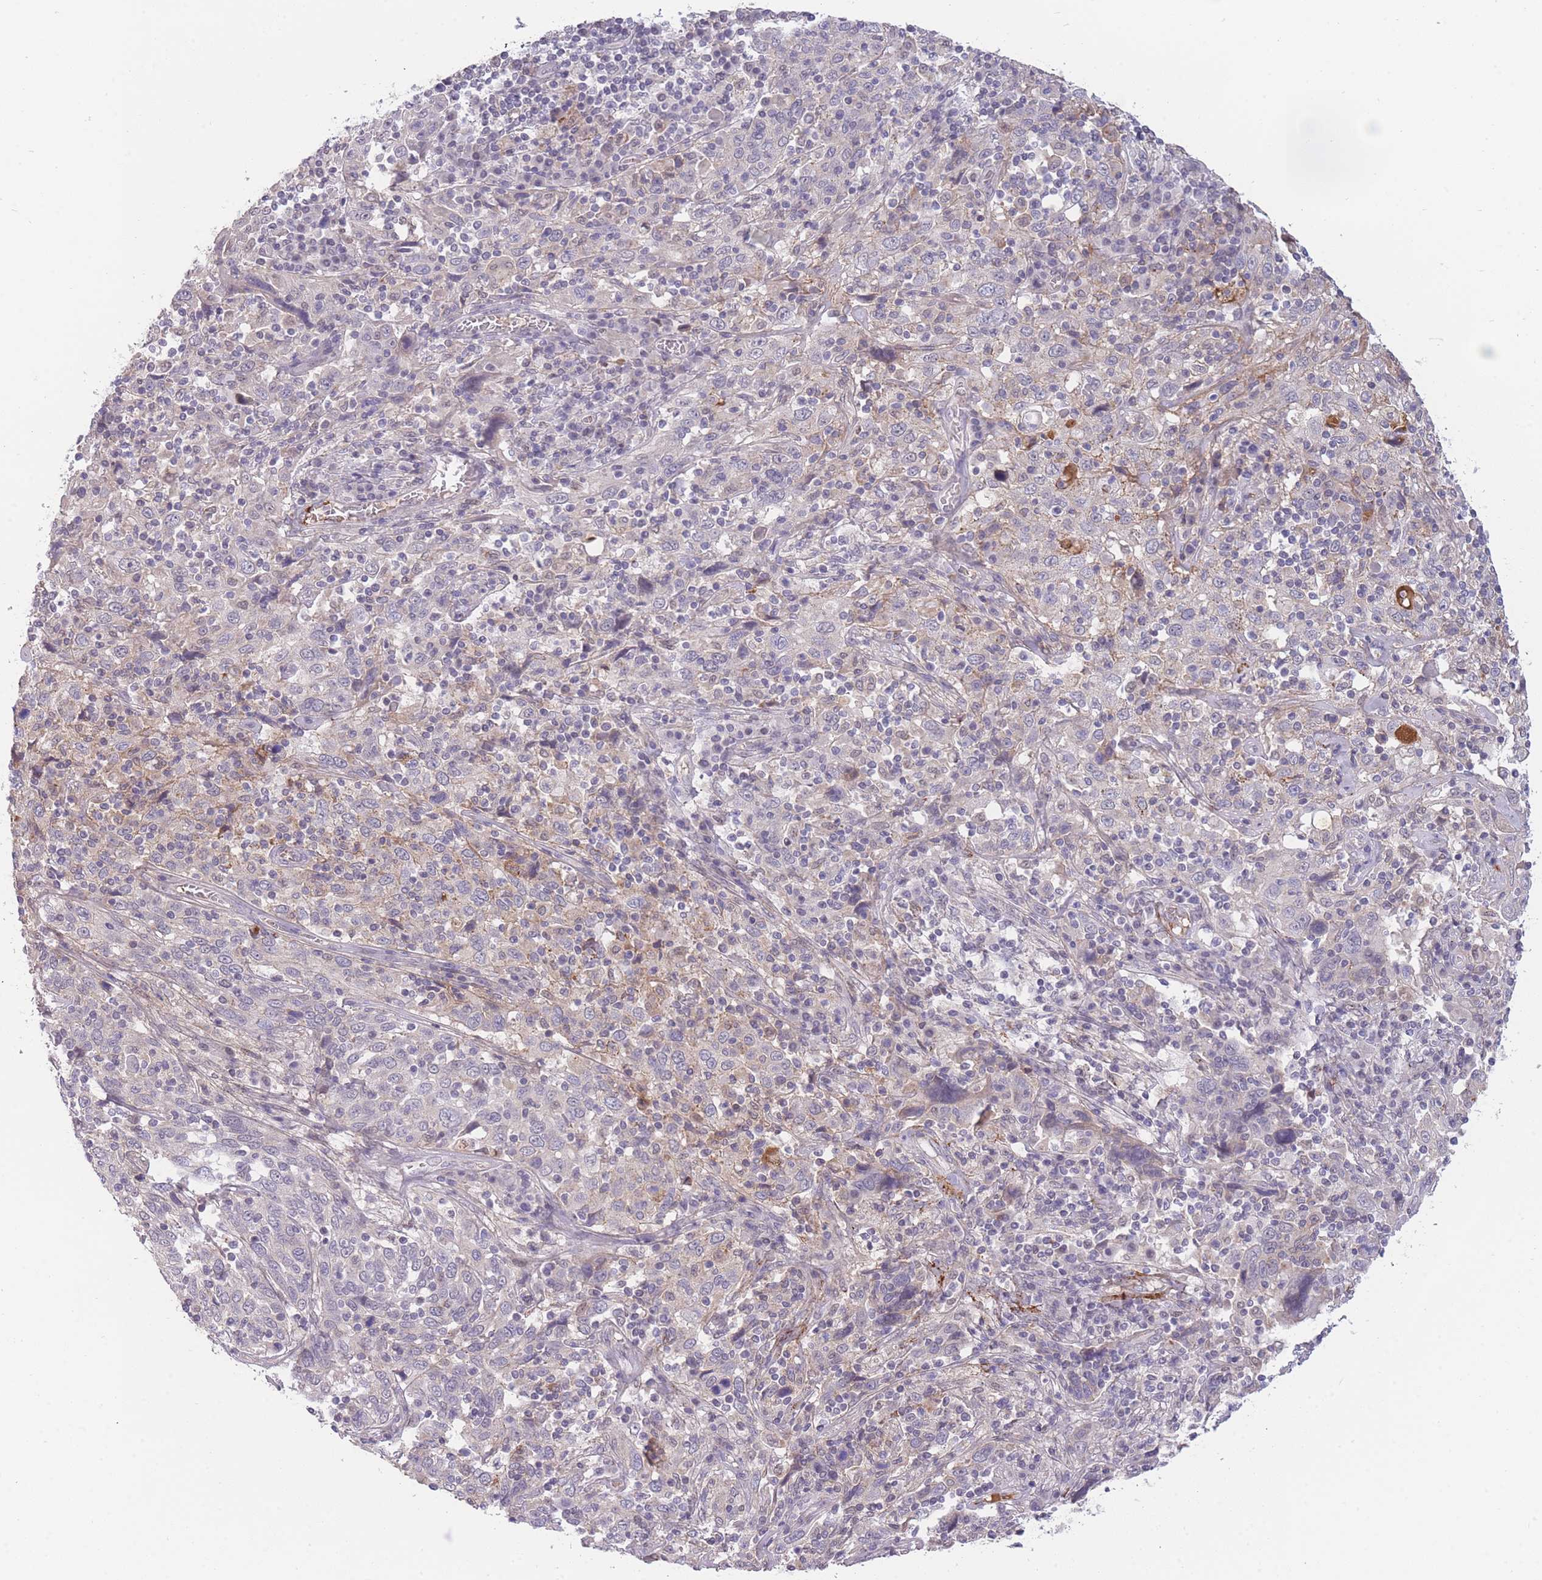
{"staining": {"intensity": "negative", "quantity": "none", "location": "none"}, "tissue": "cervical cancer", "cell_type": "Tumor cells", "image_type": "cancer", "snomed": [{"axis": "morphology", "description": "Squamous cell carcinoma, NOS"}, {"axis": "topography", "description": "Cervix"}], "caption": "DAB immunohistochemical staining of human cervical cancer demonstrates no significant expression in tumor cells.", "gene": "GOLGA6L25", "patient": {"sex": "female", "age": 46}}